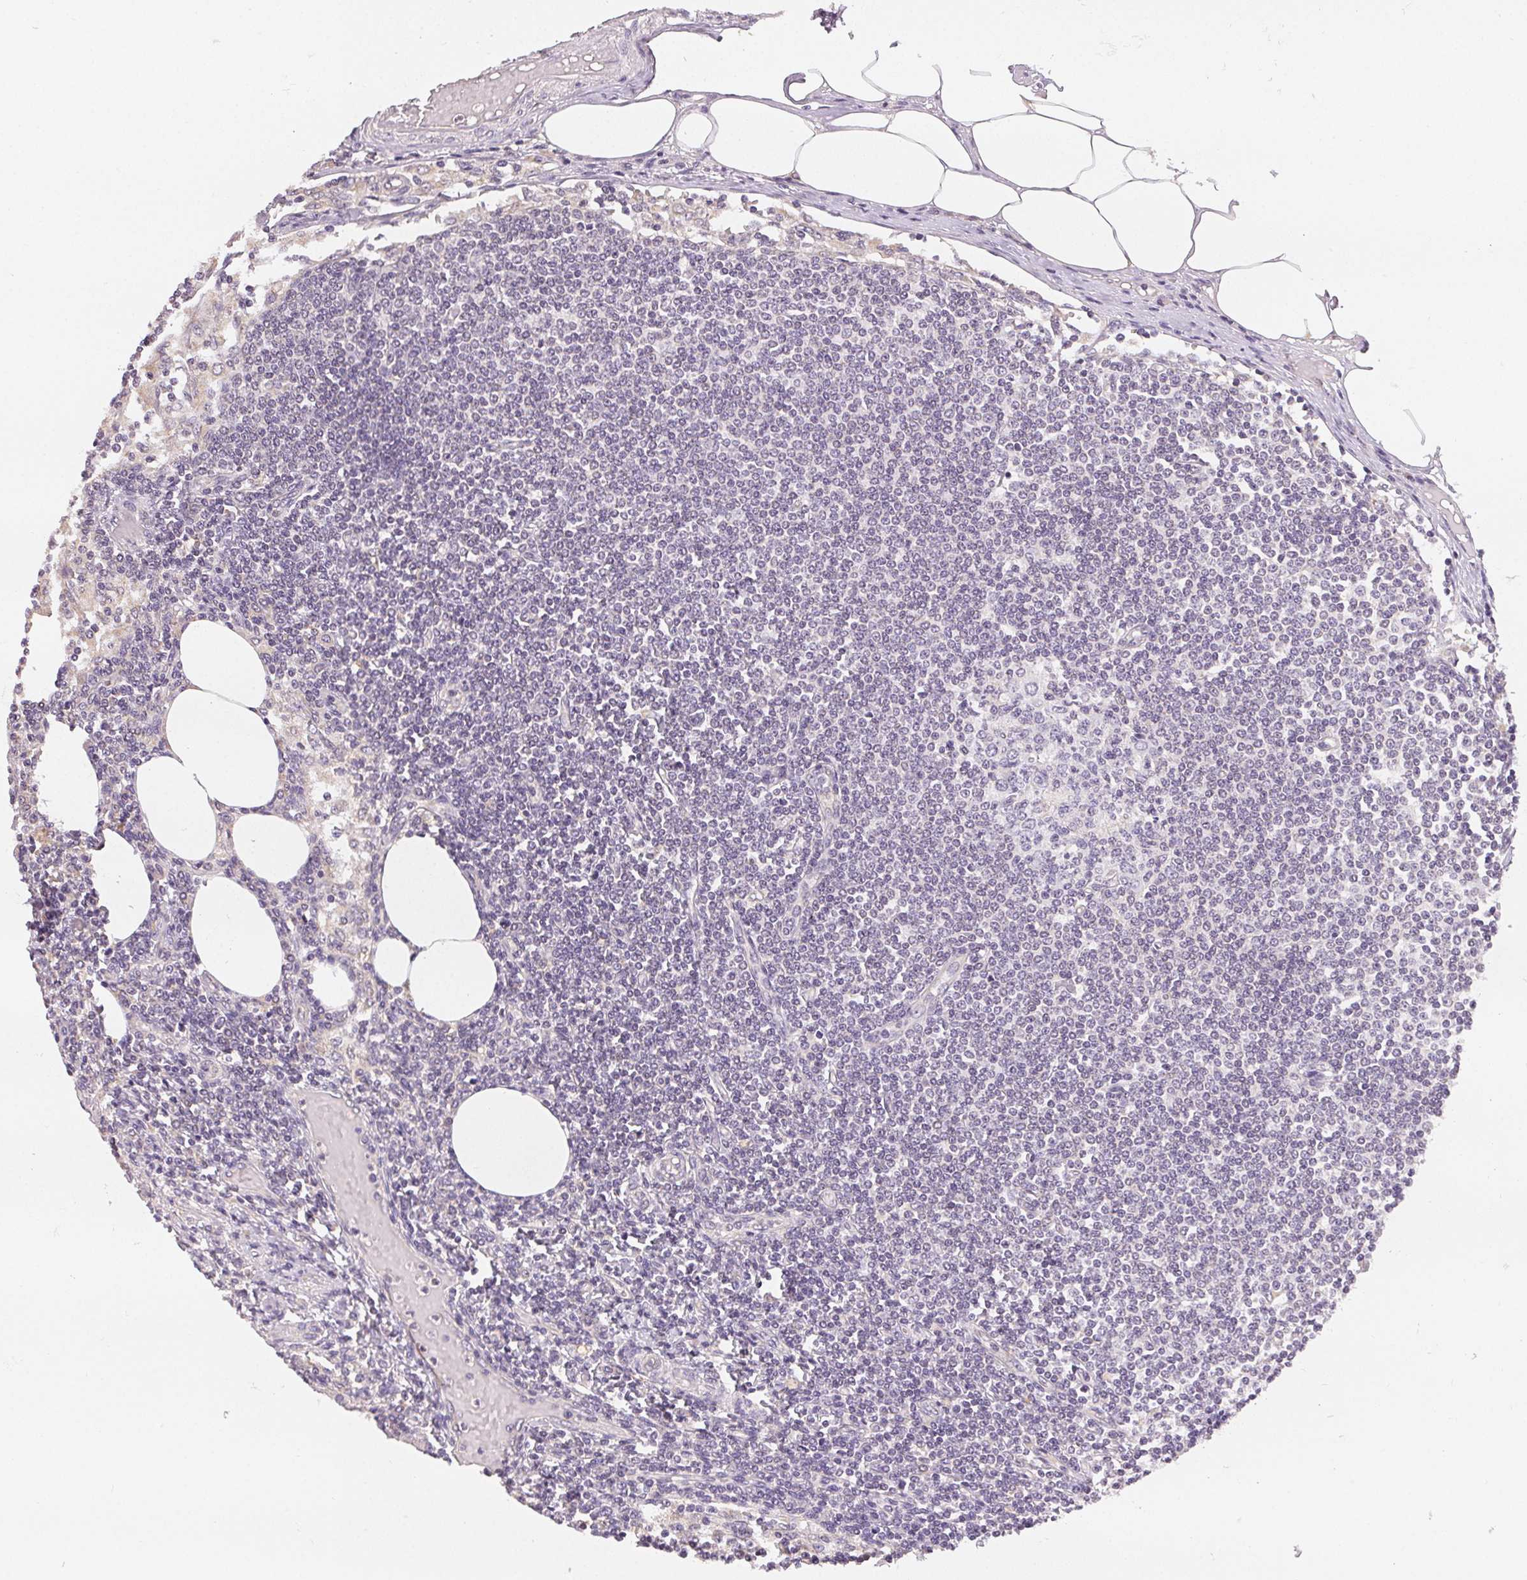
{"staining": {"intensity": "negative", "quantity": "none", "location": "none"}, "tissue": "lymph node", "cell_type": "Germinal center cells", "image_type": "normal", "snomed": [{"axis": "morphology", "description": "Normal tissue, NOS"}, {"axis": "topography", "description": "Lymph node"}], "caption": "High power microscopy image of an IHC micrograph of benign lymph node, revealing no significant expression in germinal center cells. Brightfield microscopy of immunohistochemistry (IHC) stained with DAB (3,3'-diaminobenzidine) (brown) and hematoxylin (blue), captured at high magnification.", "gene": "SEZ6L2", "patient": {"sex": "female", "age": 69}}